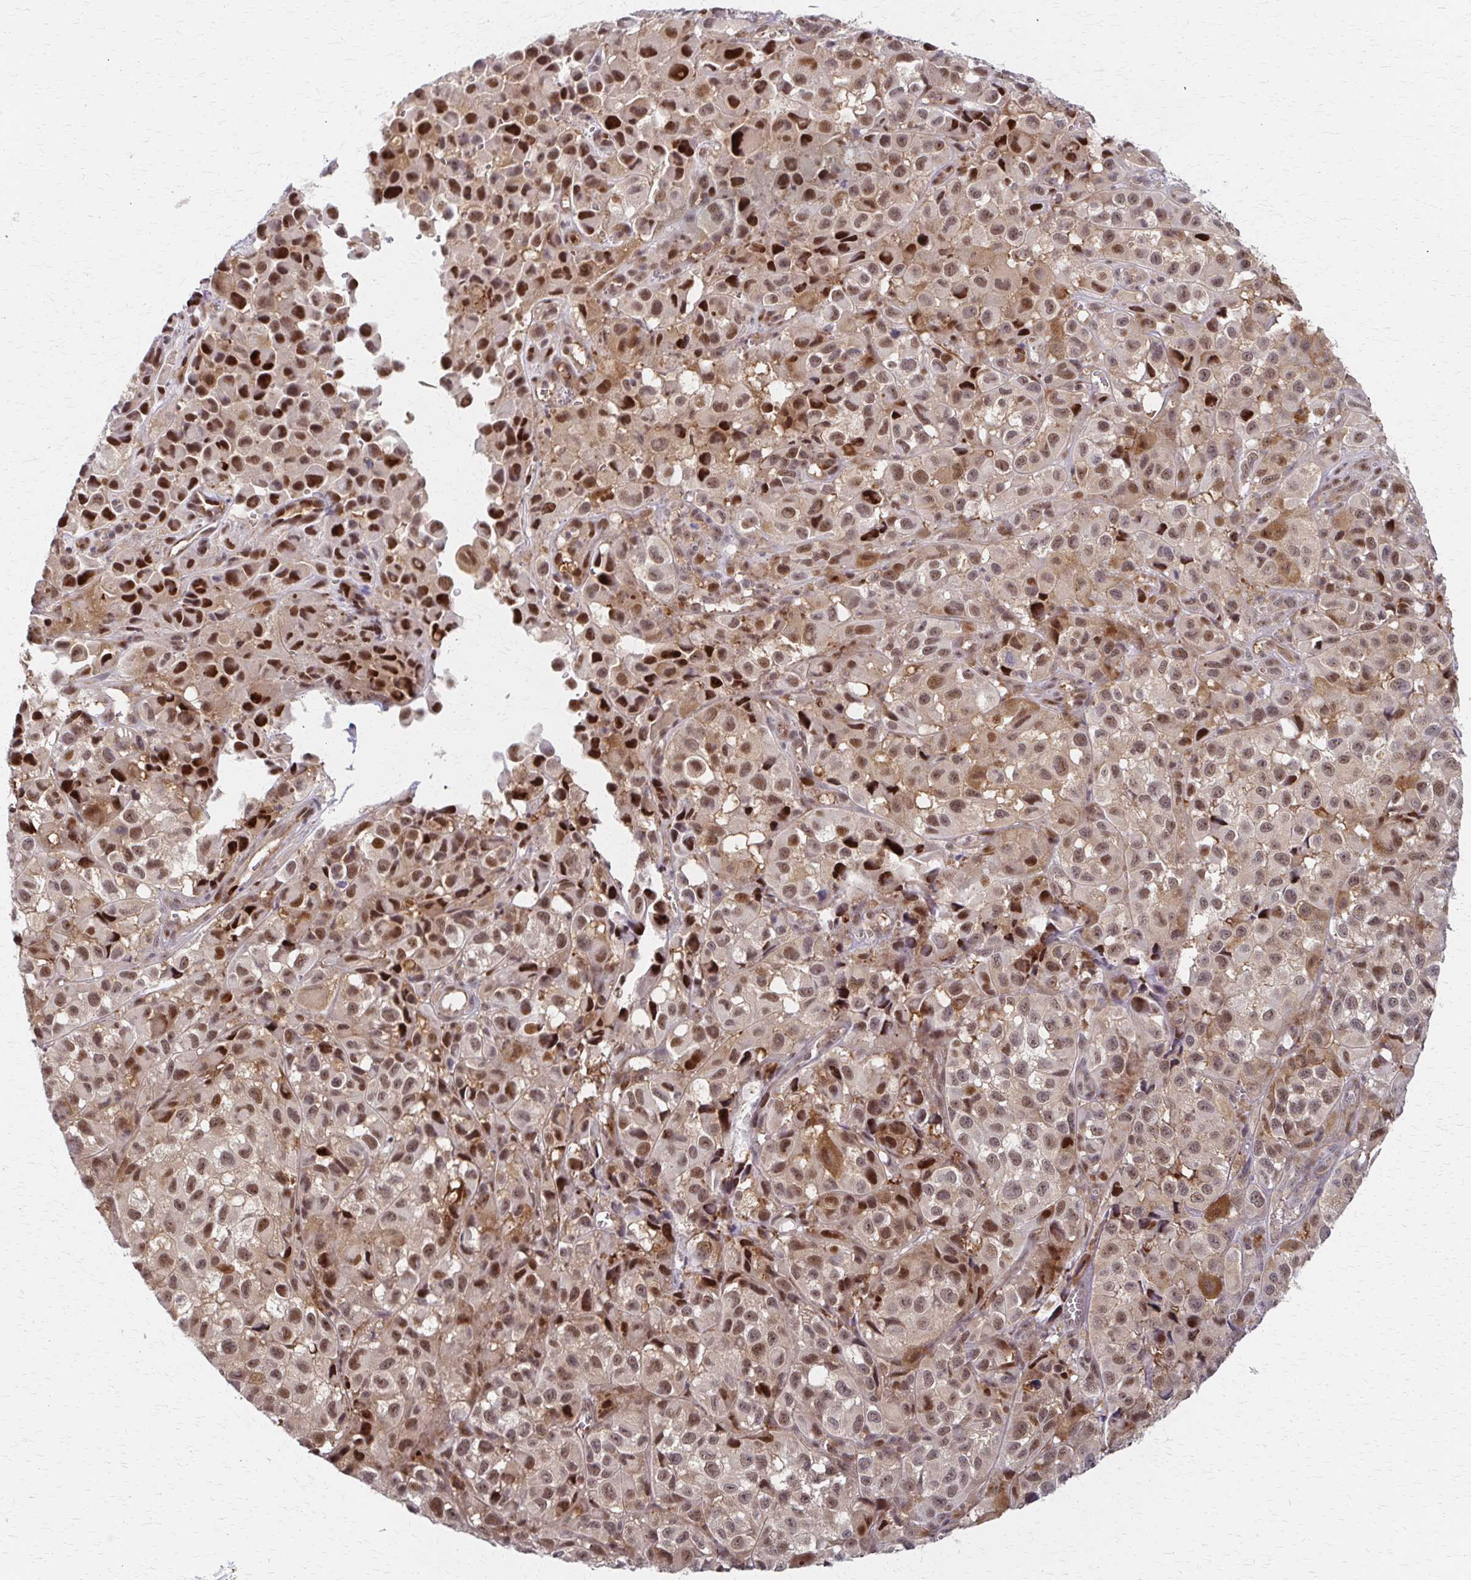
{"staining": {"intensity": "moderate", "quantity": ">75%", "location": "nuclear"}, "tissue": "melanoma", "cell_type": "Tumor cells", "image_type": "cancer", "snomed": [{"axis": "morphology", "description": "Malignant melanoma, NOS"}, {"axis": "topography", "description": "Skin"}], "caption": "Immunohistochemistry of malignant melanoma reveals medium levels of moderate nuclear expression in about >75% of tumor cells.", "gene": "PSMD7", "patient": {"sex": "male", "age": 93}}